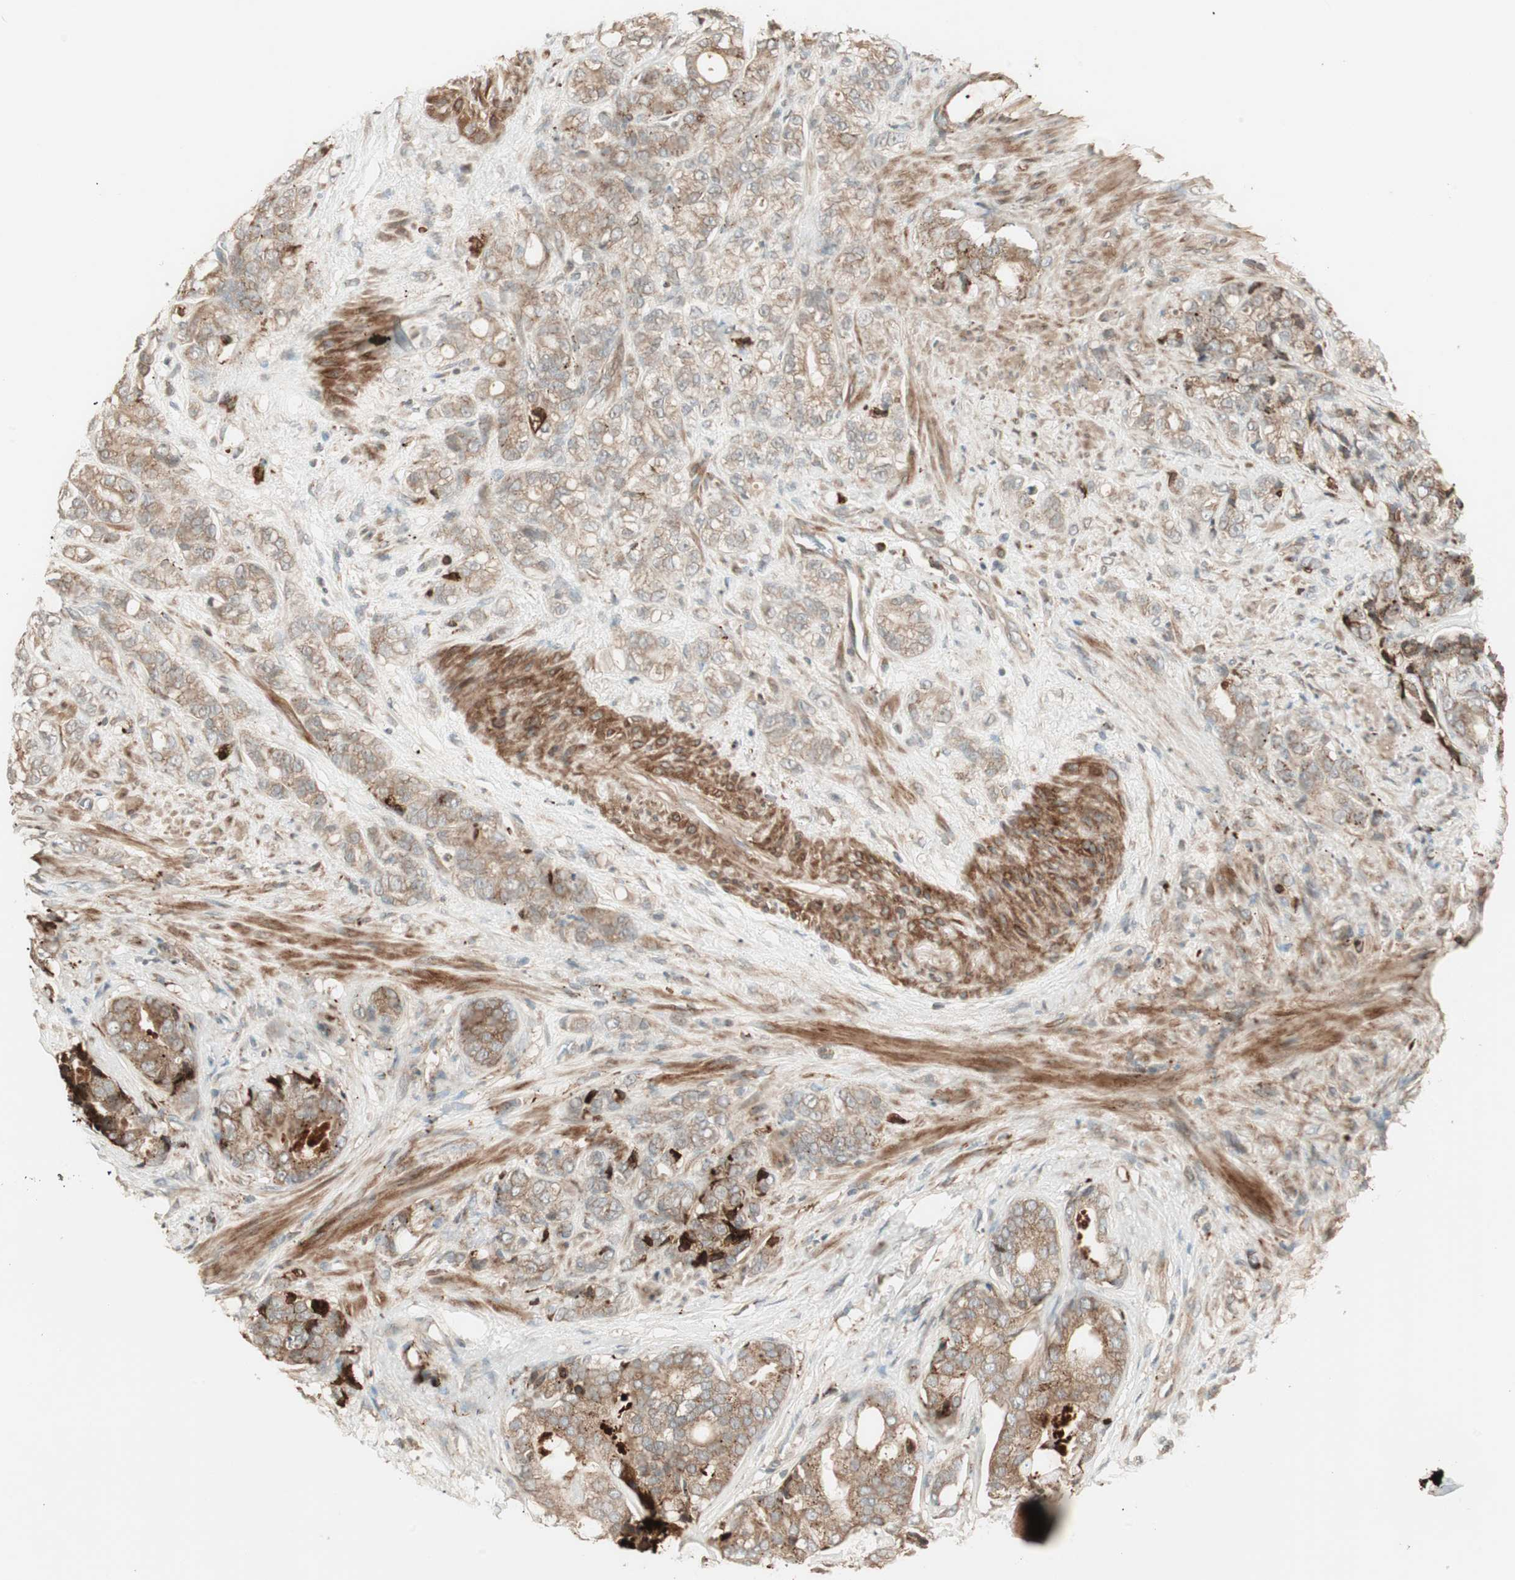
{"staining": {"intensity": "moderate", "quantity": ">75%", "location": "cytoplasmic/membranous"}, "tissue": "prostate cancer", "cell_type": "Tumor cells", "image_type": "cancer", "snomed": [{"axis": "morphology", "description": "Adenocarcinoma, Low grade"}, {"axis": "topography", "description": "Prostate"}], "caption": "Prostate adenocarcinoma (low-grade) was stained to show a protein in brown. There is medium levels of moderate cytoplasmic/membranous expression in about >75% of tumor cells.", "gene": "SFRP1", "patient": {"sex": "male", "age": 58}}